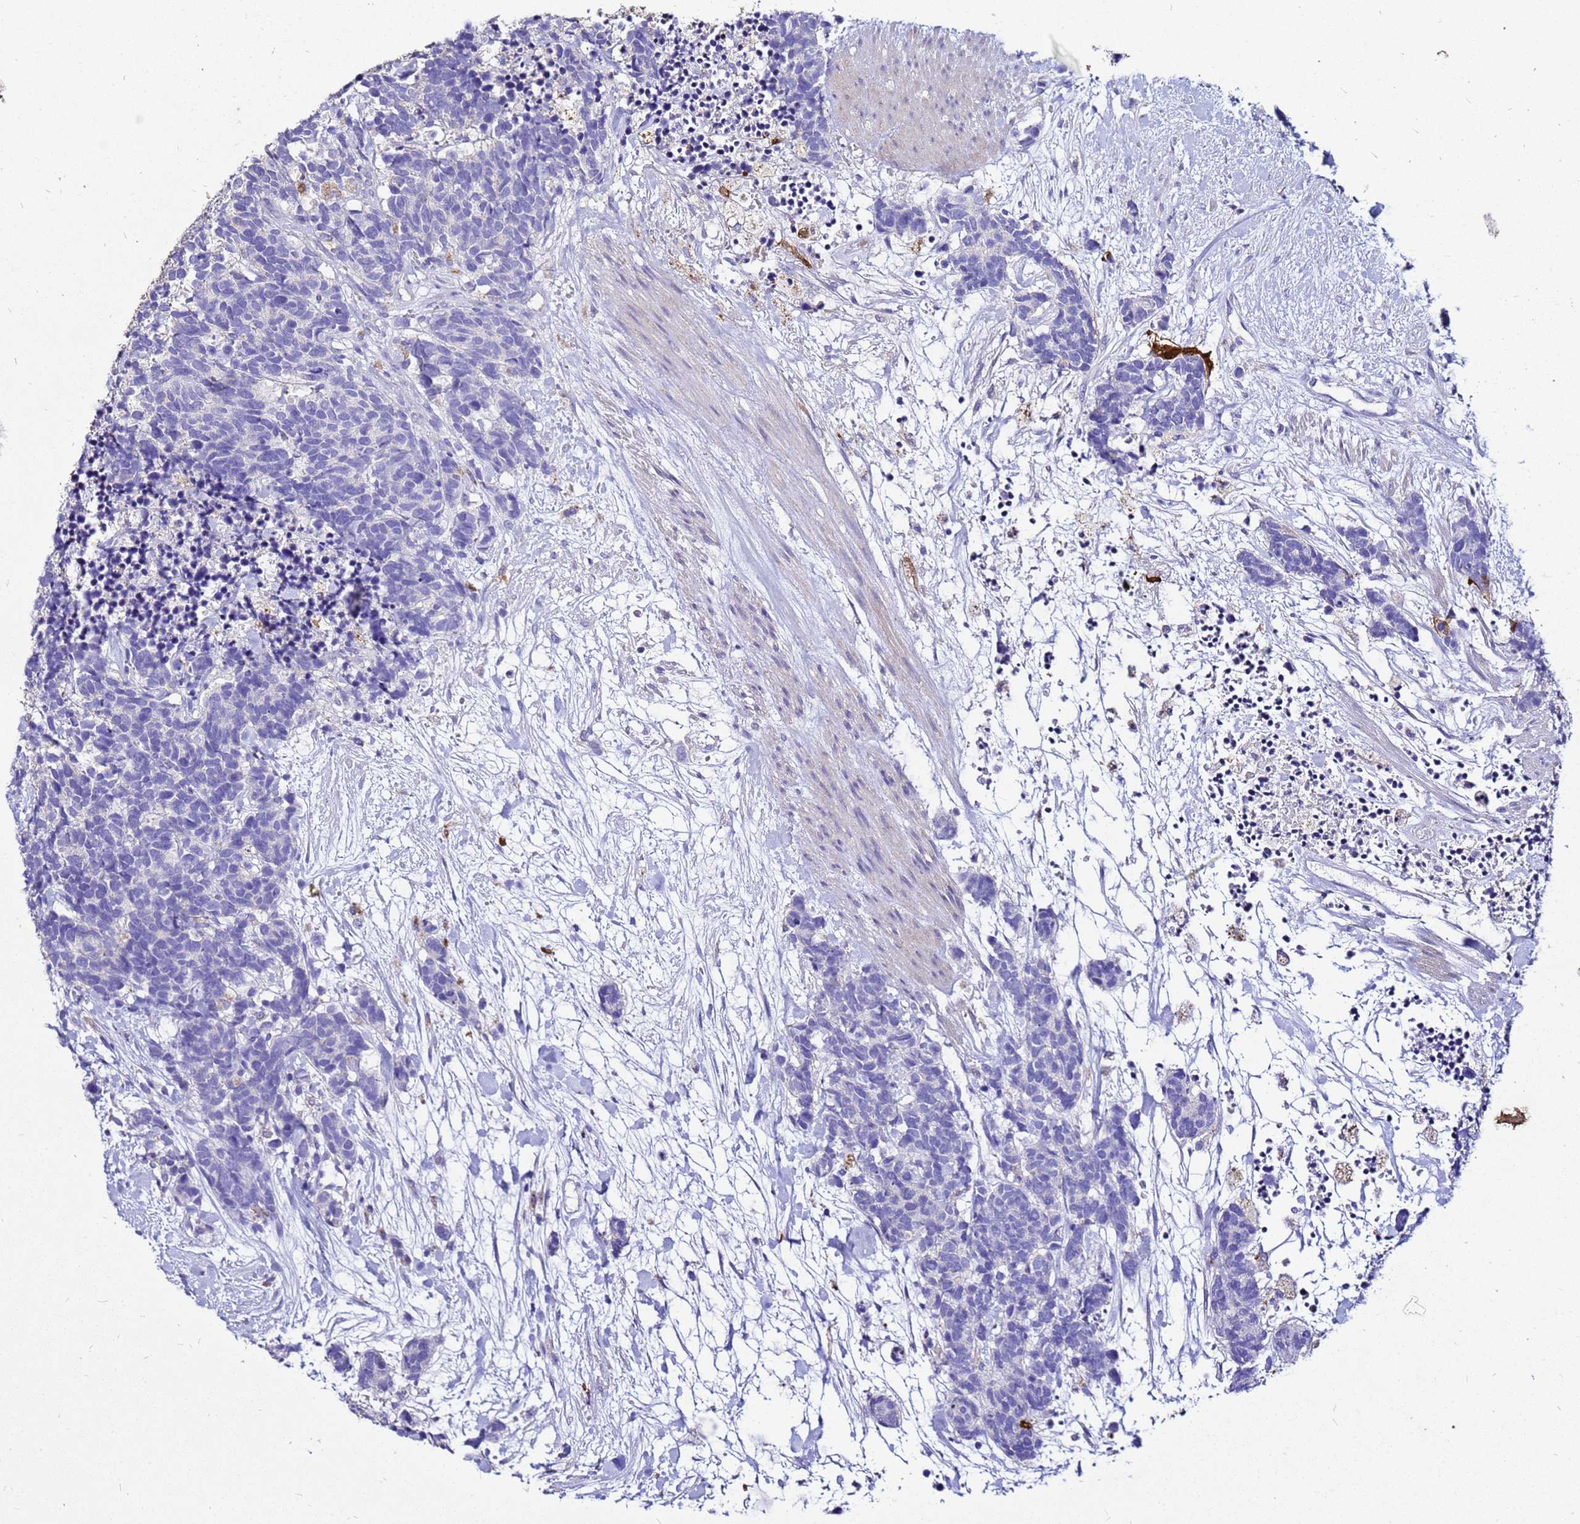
{"staining": {"intensity": "negative", "quantity": "none", "location": "none"}, "tissue": "carcinoid", "cell_type": "Tumor cells", "image_type": "cancer", "snomed": [{"axis": "morphology", "description": "Carcinoma, NOS"}, {"axis": "morphology", "description": "Carcinoid, malignant, NOS"}, {"axis": "topography", "description": "Prostate"}], "caption": "Immunohistochemical staining of human carcinoid (malignant) reveals no significant expression in tumor cells. The staining was performed using DAB (3,3'-diaminobenzidine) to visualize the protein expression in brown, while the nuclei were stained in blue with hematoxylin (Magnification: 20x).", "gene": "S100A2", "patient": {"sex": "male", "age": 57}}